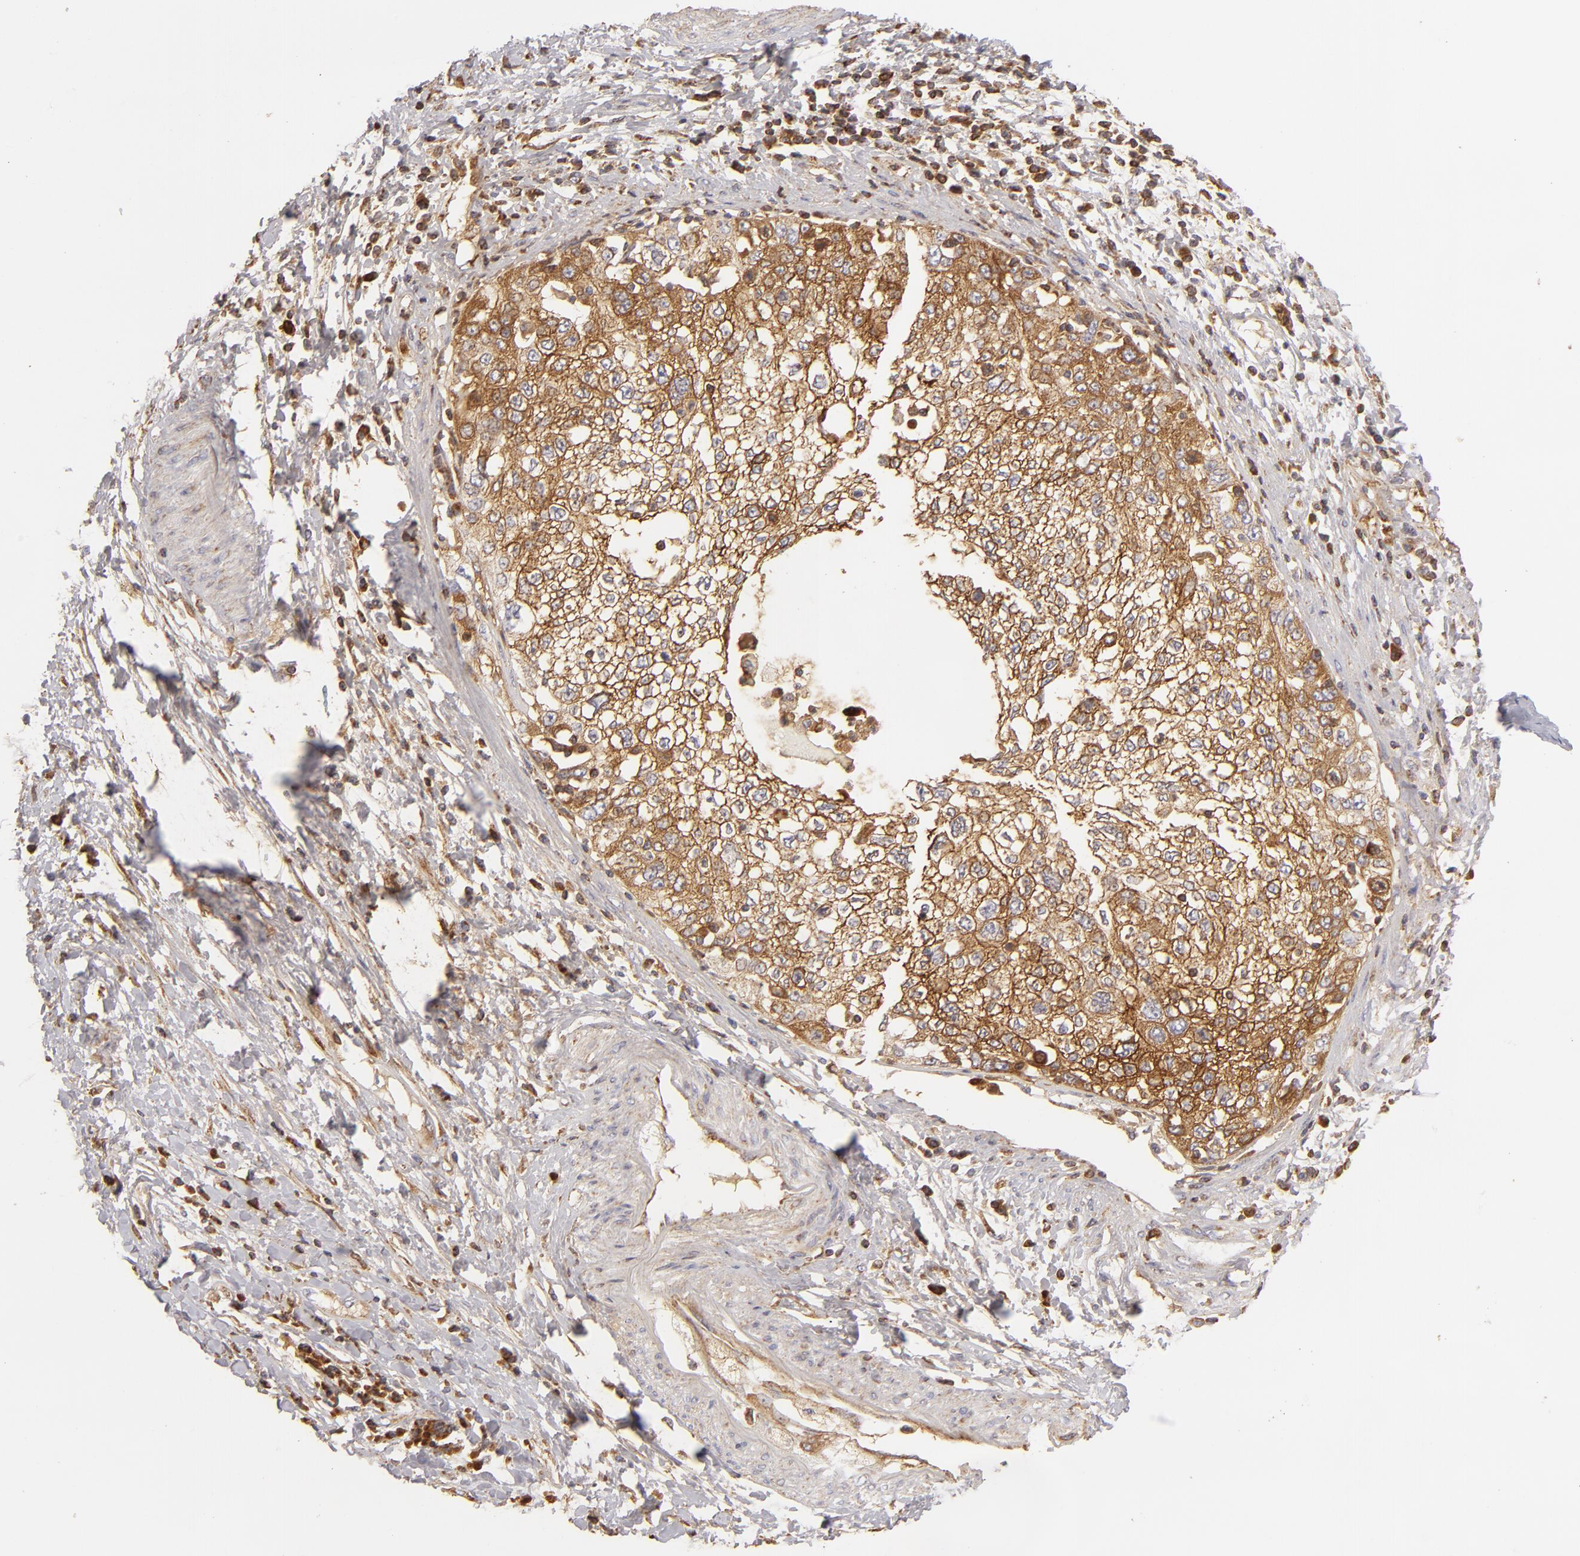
{"staining": {"intensity": "moderate", "quantity": ">75%", "location": "cytoplasmic/membranous"}, "tissue": "cervical cancer", "cell_type": "Tumor cells", "image_type": "cancer", "snomed": [{"axis": "morphology", "description": "Squamous cell carcinoma, NOS"}, {"axis": "topography", "description": "Cervix"}], "caption": "Moderate cytoplasmic/membranous expression is seen in approximately >75% of tumor cells in cervical squamous cell carcinoma.", "gene": "CFB", "patient": {"sex": "female", "age": 57}}